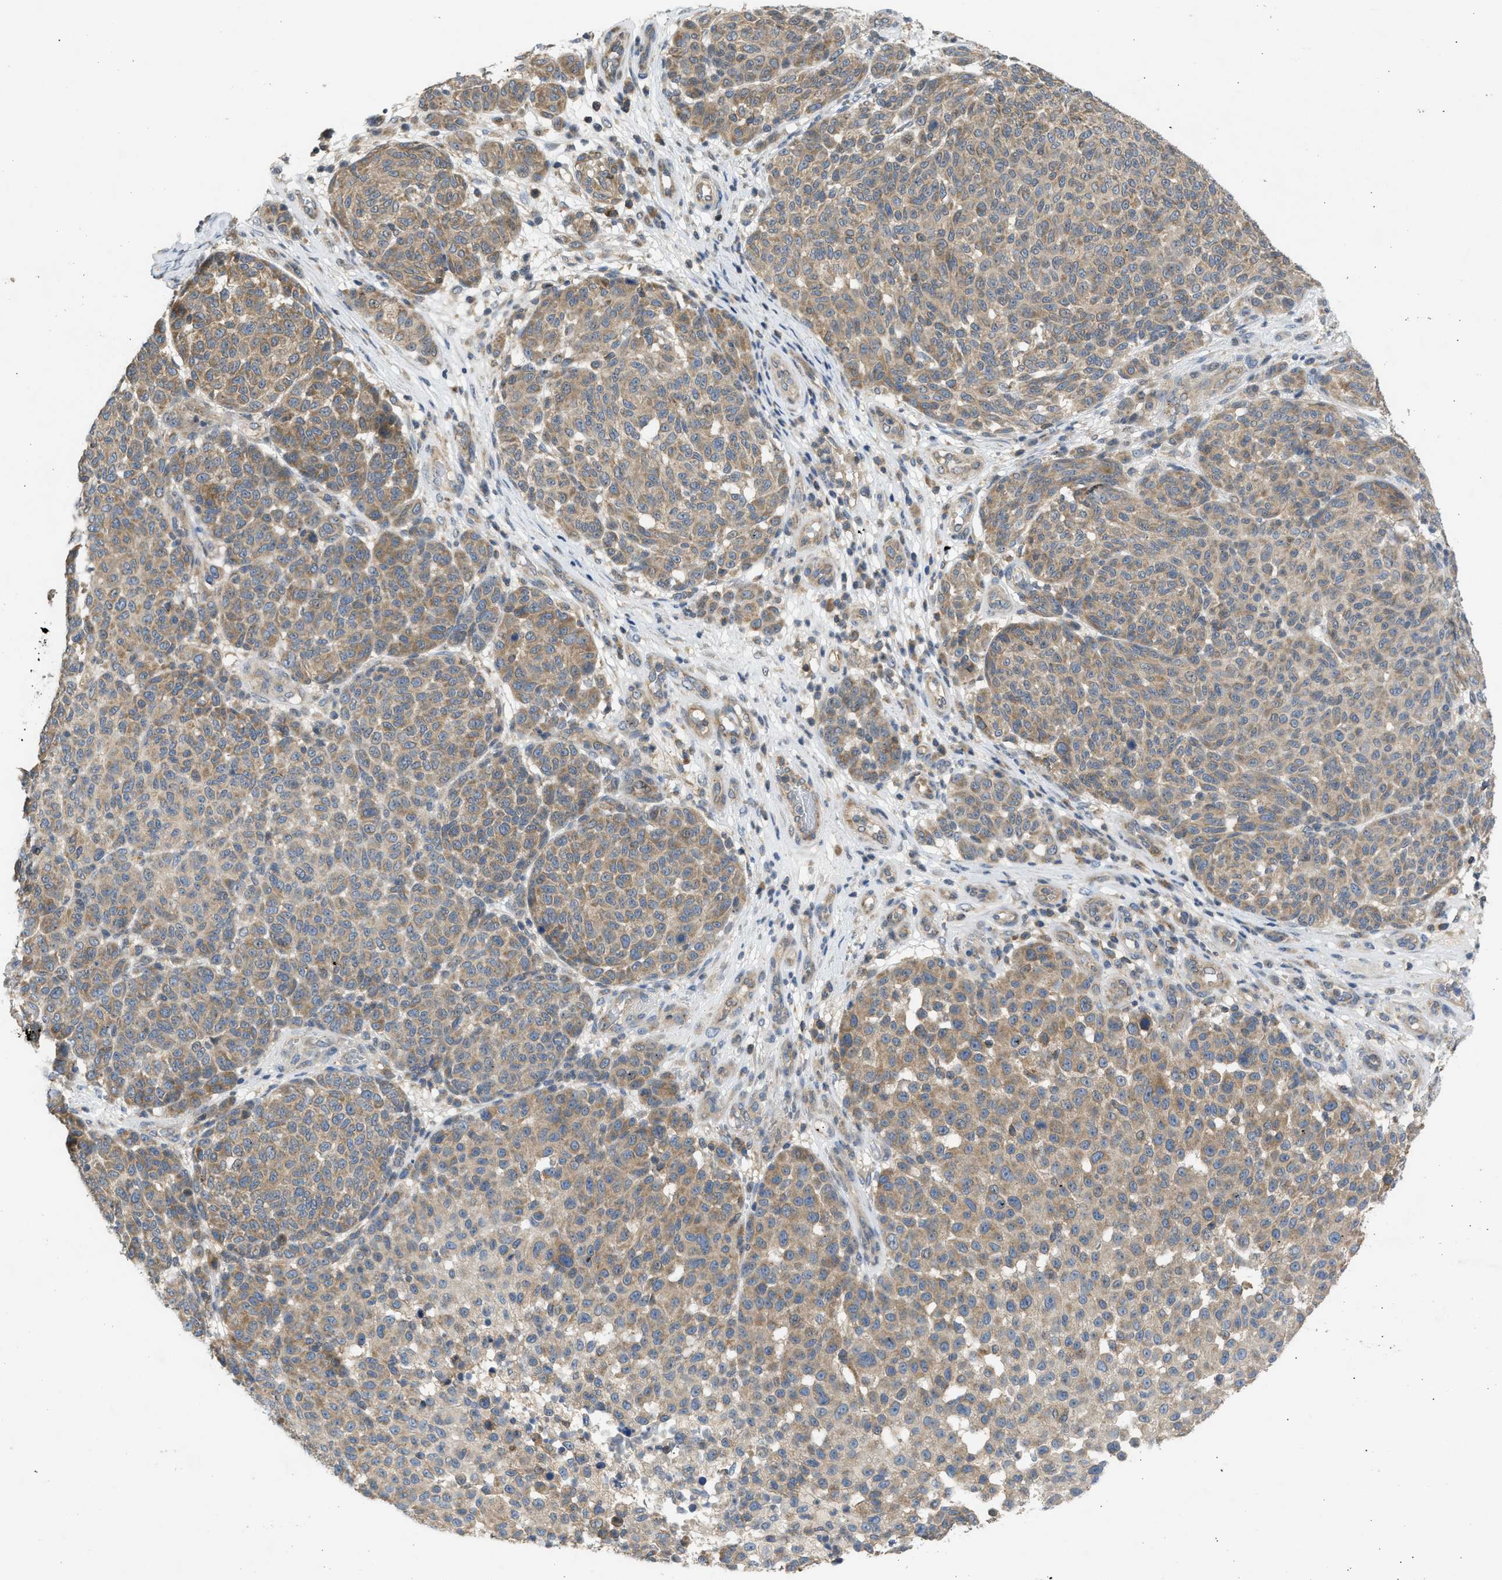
{"staining": {"intensity": "moderate", "quantity": ">75%", "location": "cytoplasmic/membranous"}, "tissue": "melanoma", "cell_type": "Tumor cells", "image_type": "cancer", "snomed": [{"axis": "morphology", "description": "Malignant melanoma, NOS"}, {"axis": "topography", "description": "Skin"}], "caption": "Tumor cells exhibit medium levels of moderate cytoplasmic/membranous staining in about >75% of cells in human malignant melanoma.", "gene": "CYP1A1", "patient": {"sex": "male", "age": 59}}